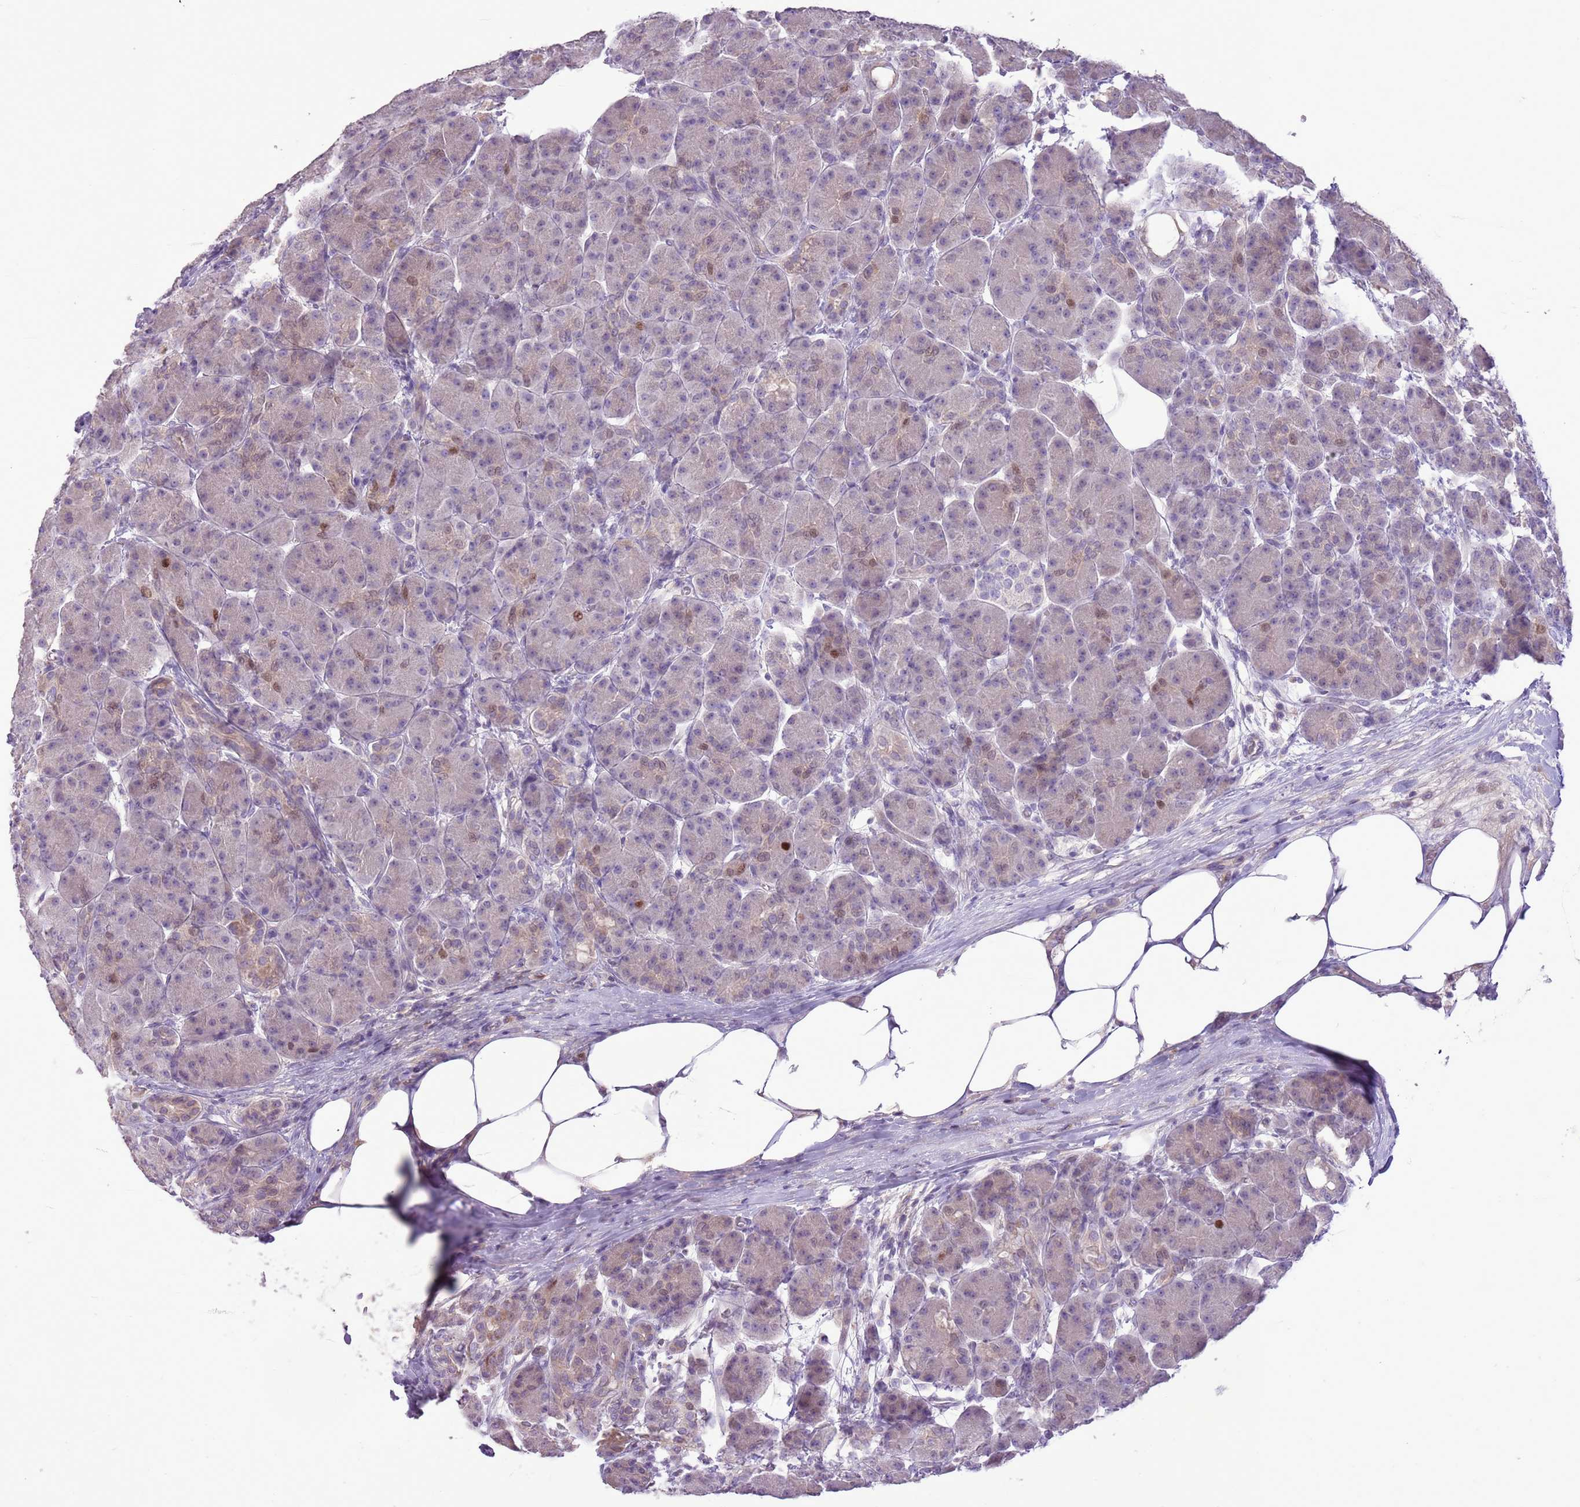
{"staining": {"intensity": "weak", "quantity": "<25%", "location": "nuclear"}, "tissue": "pancreas", "cell_type": "Exocrine glandular cells", "image_type": "normal", "snomed": [{"axis": "morphology", "description": "Normal tissue, NOS"}, {"axis": "topography", "description": "Pancreas"}], "caption": "Immunohistochemistry image of unremarkable pancreas stained for a protein (brown), which demonstrates no staining in exocrine glandular cells.", "gene": "GMNN", "patient": {"sex": "male", "age": 63}}